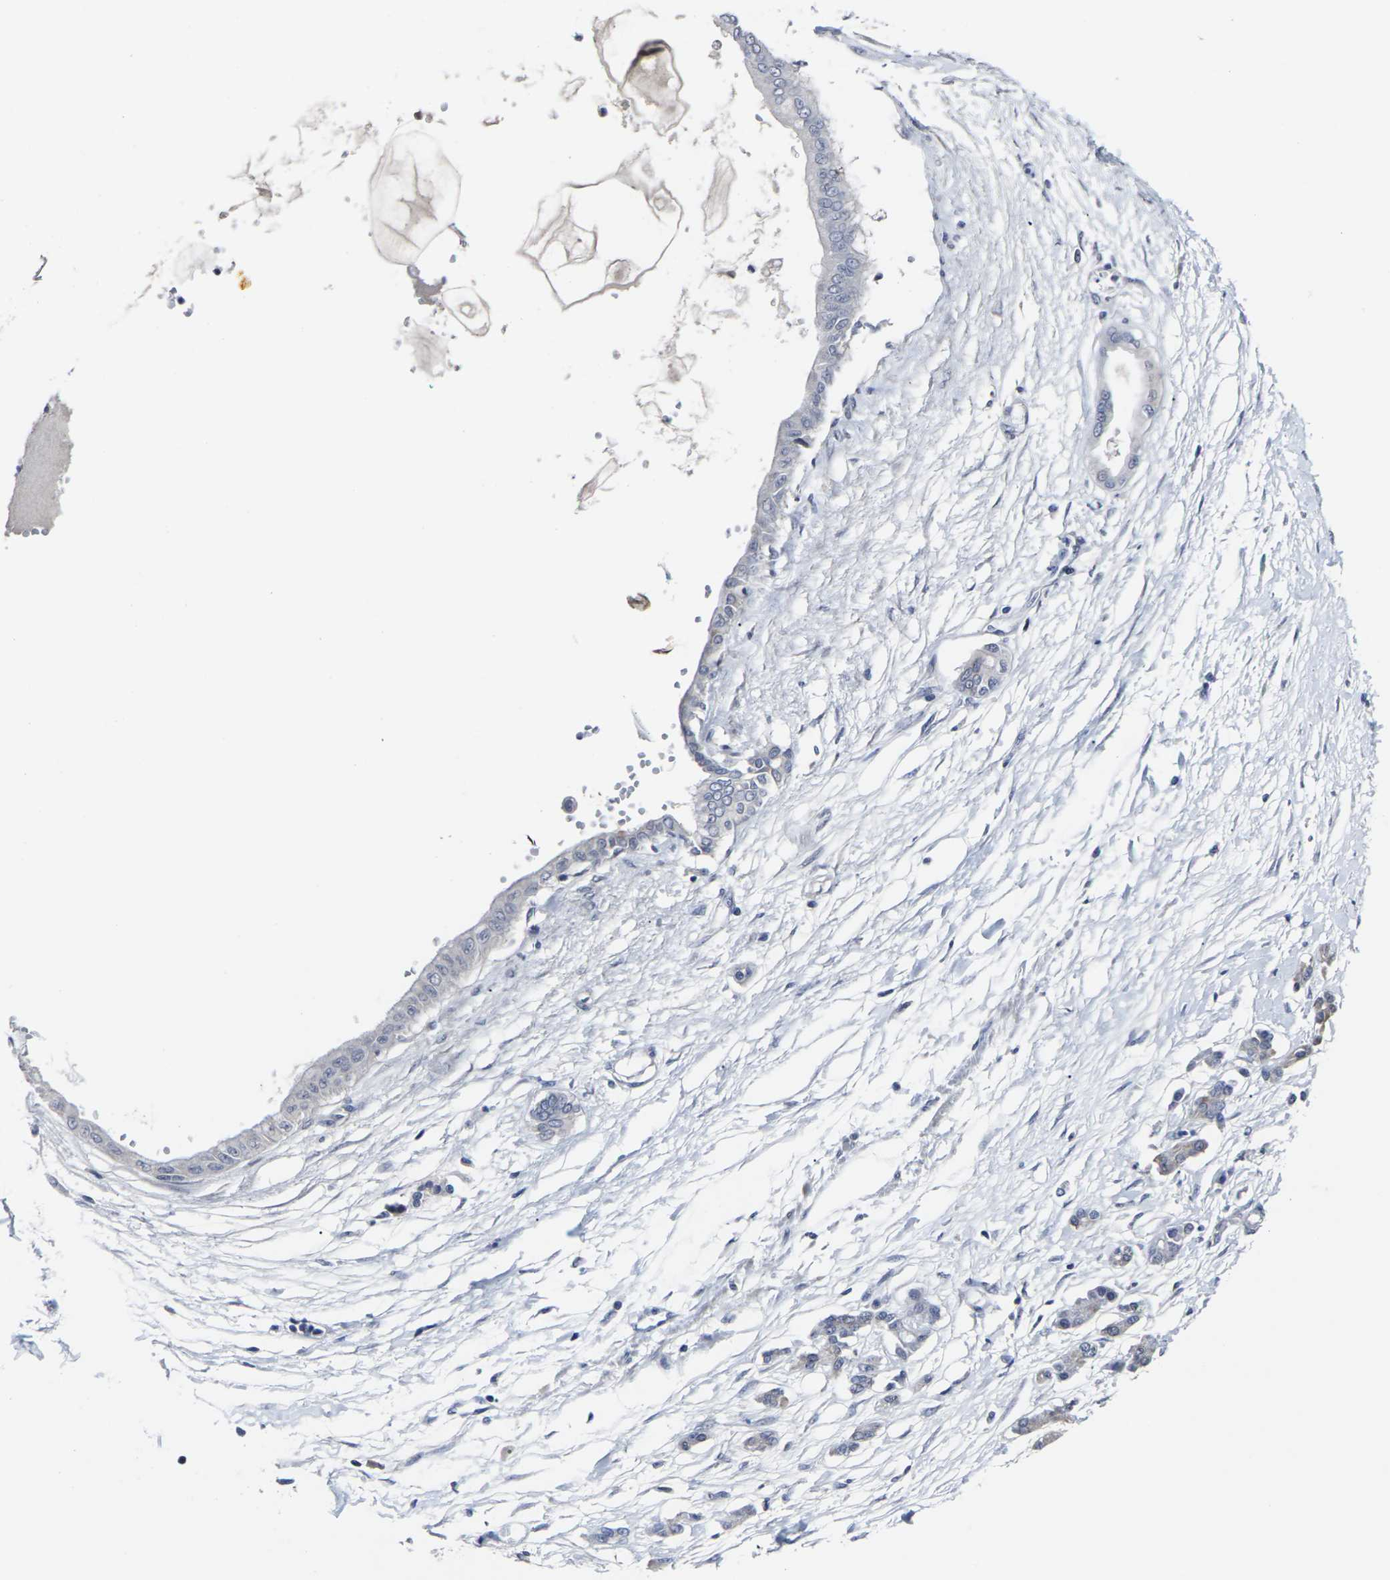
{"staining": {"intensity": "weak", "quantity": "<25%", "location": "cytoplasmic/membranous"}, "tissue": "pancreatic cancer", "cell_type": "Tumor cells", "image_type": "cancer", "snomed": [{"axis": "morphology", "description": "Adenocarcinoma, NOS"}, {"axis": "topography", "description": "Pancreas"}], "caption": "The immunohistochemistry photomicrograph has no significant expression in tumor cells of pancreatic cancer (adenocarcinoma) tissue.", "gene": "MSANTD4", "patient": {"sex": "male", "age": 56}}